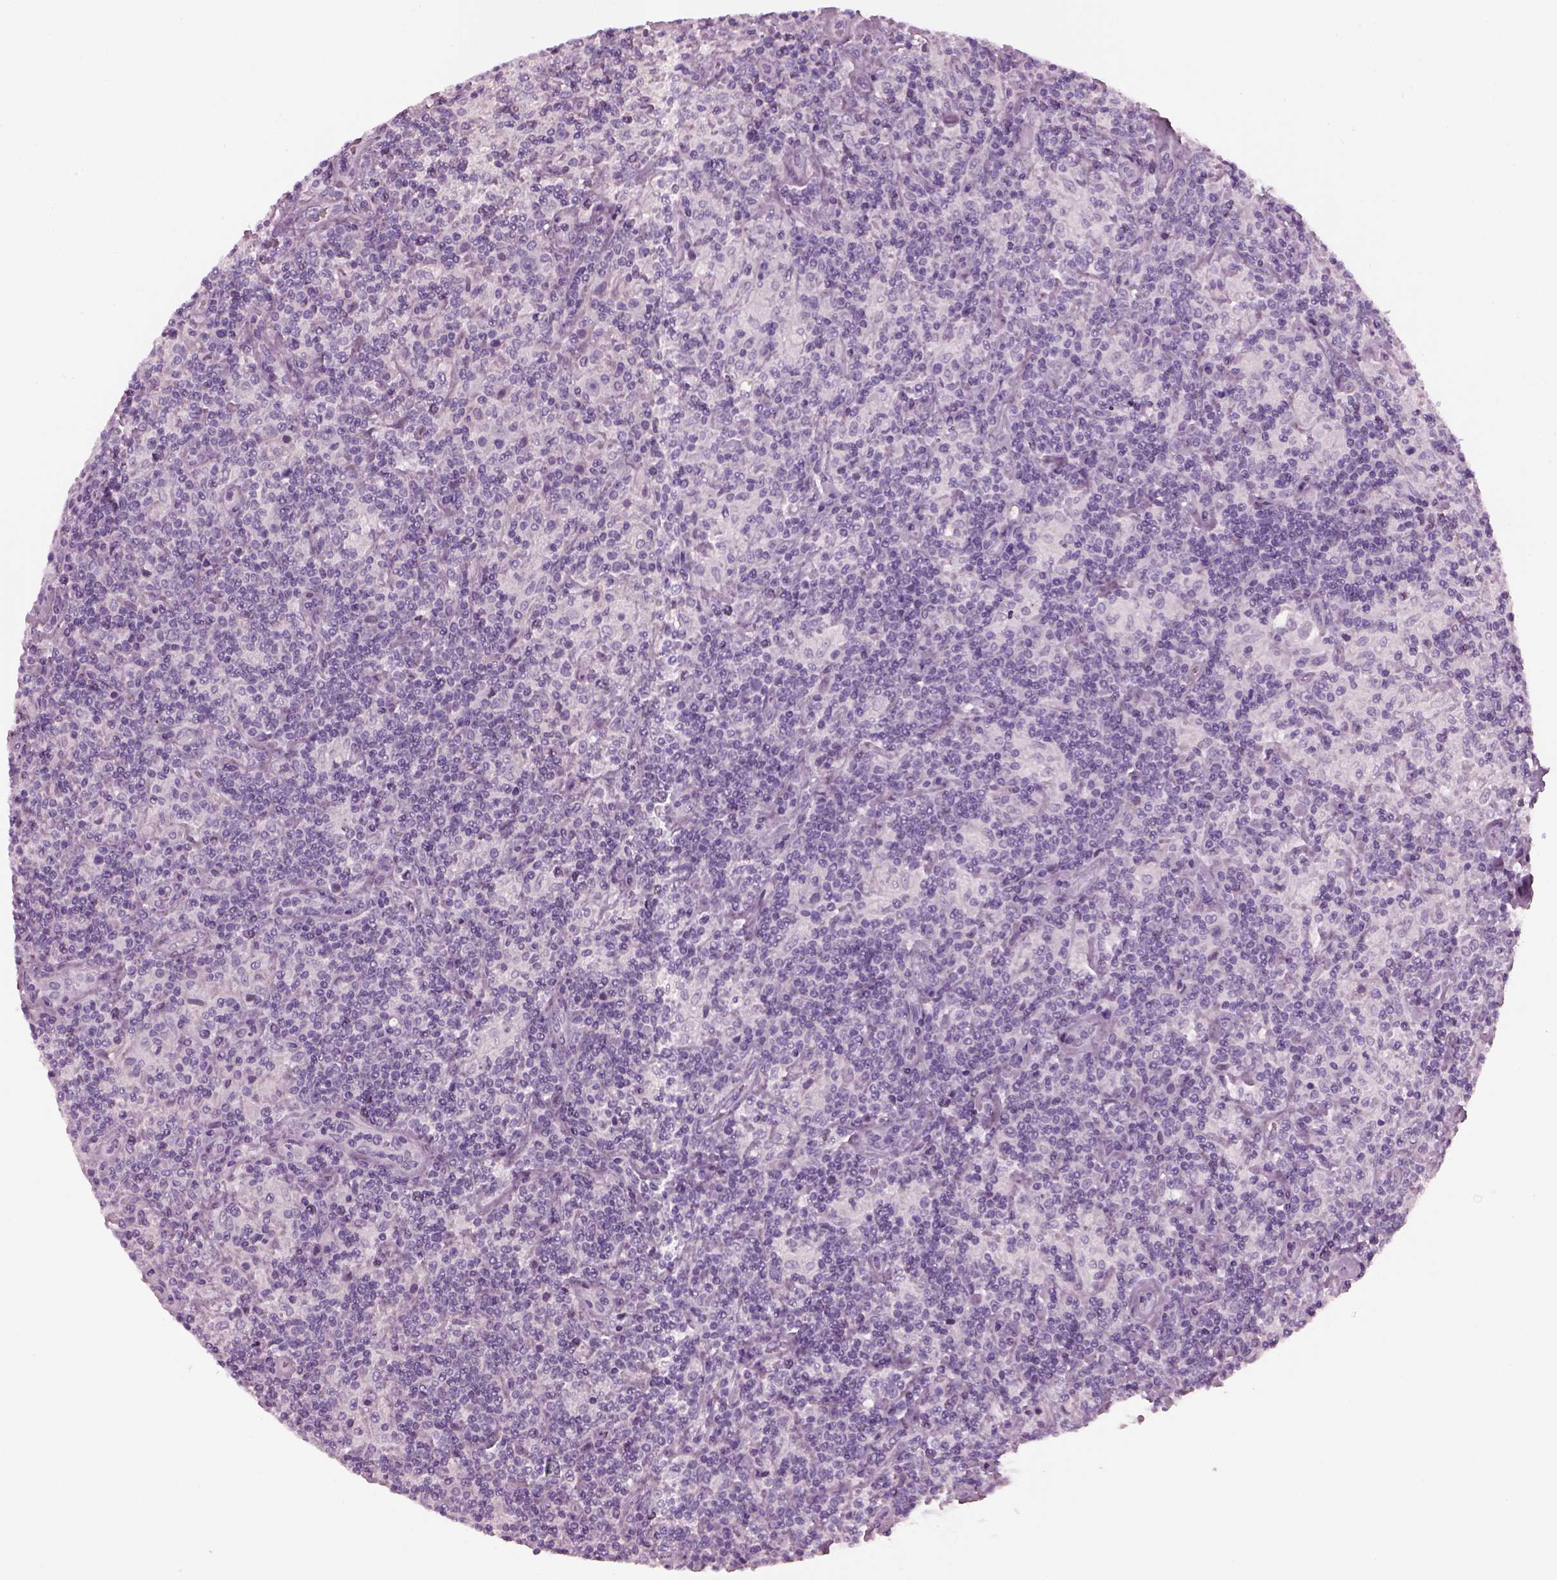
{"staining": {"intensity": "negative", "quantity": "none", "location": "none"}, "tissue": "lymphoma", "cell_type": "Tumor cells", "image_type": "cancer", "snomed": [{"axis": "morphology", "description": "Hodgkin's disease, NOS"}, {"axis": "topography", "description": "Lymph node"}], "caption": "Tumor cells show no significant protein staining in lymphoma.", "gene": "DPYSL5", "patient": {"sex": "male", "age": 70}}